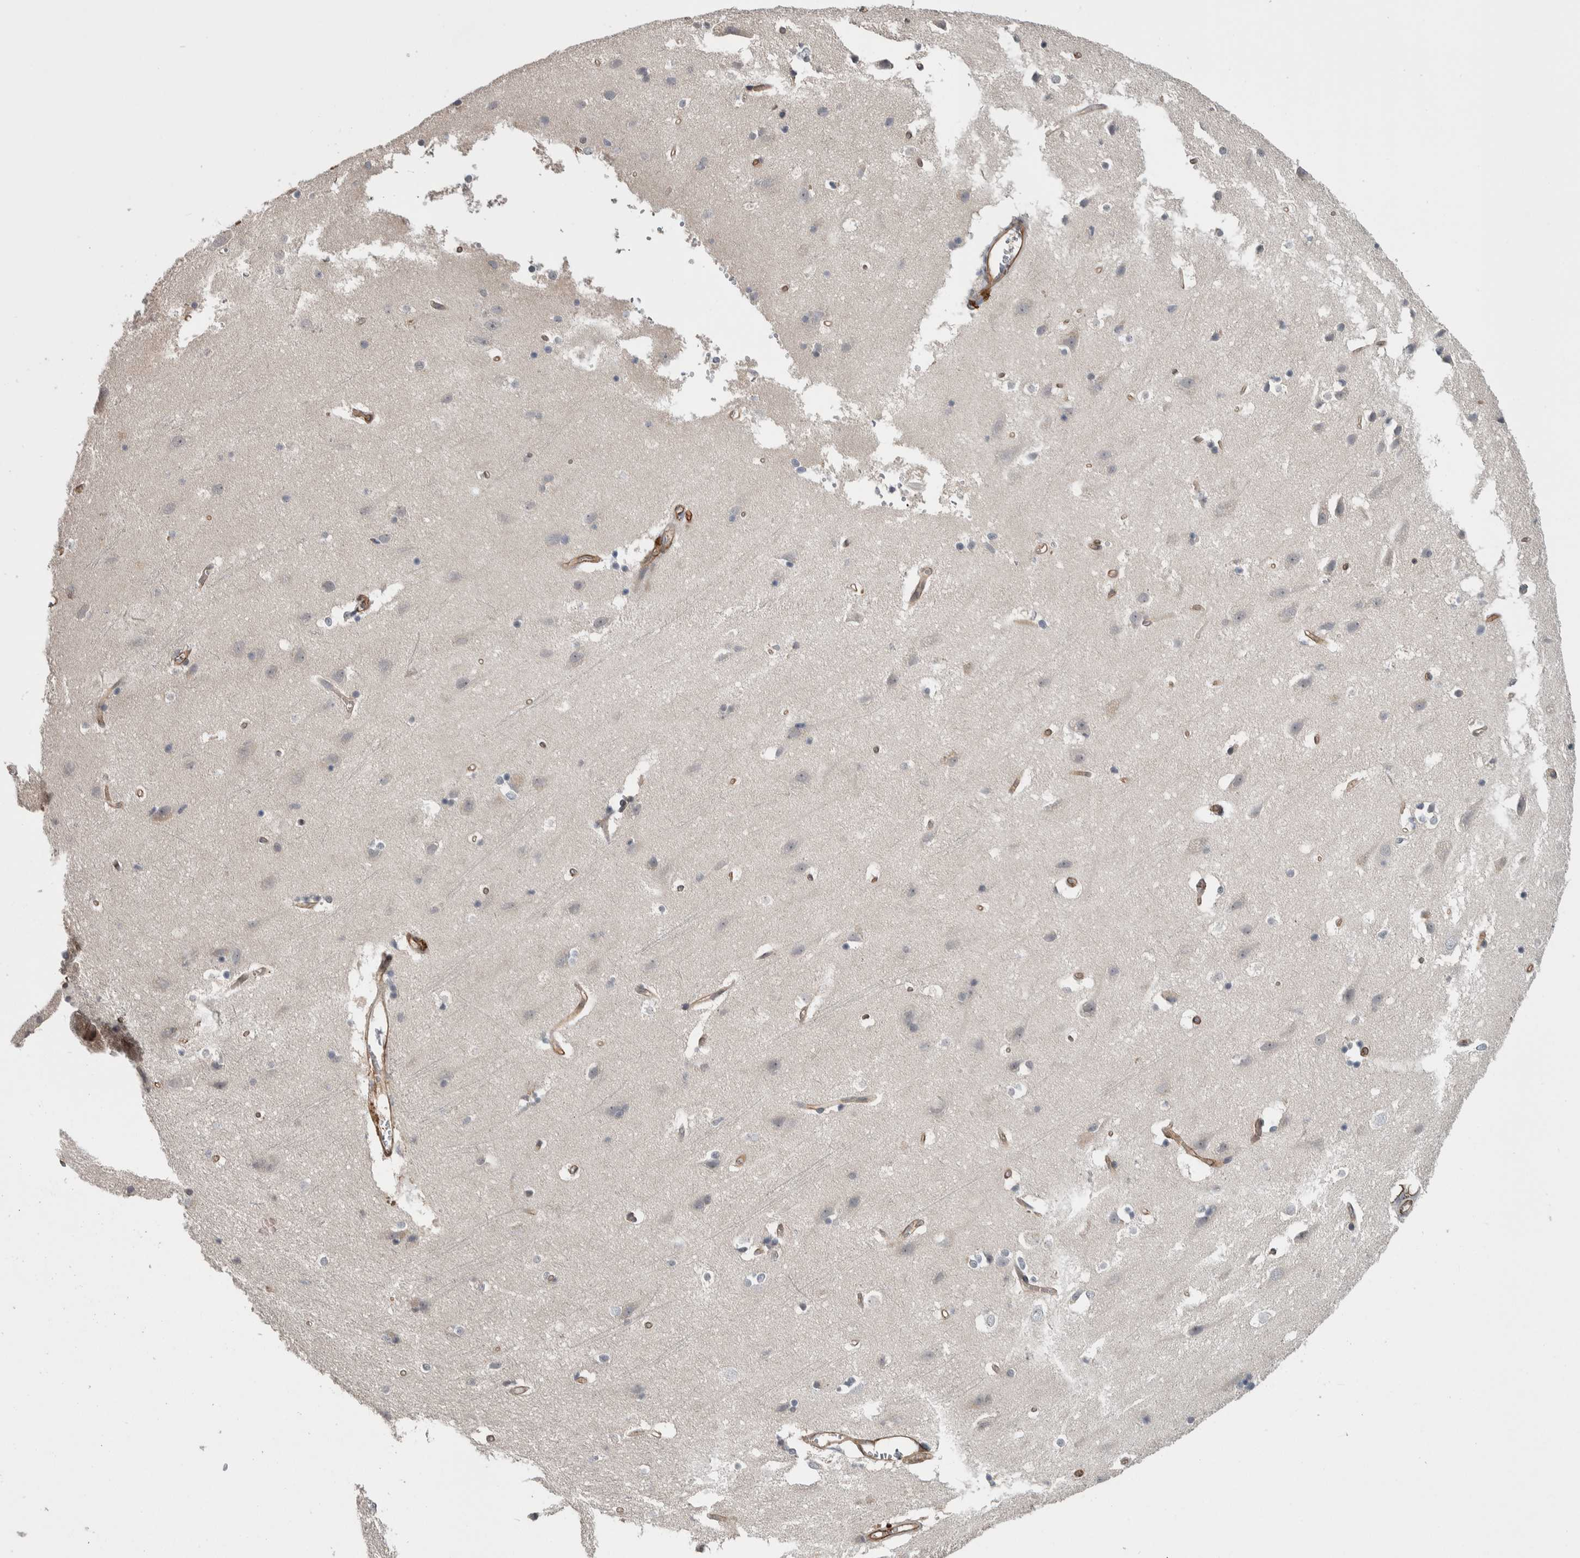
{"staining": {"intensity": "moderate", "quantity": ">75%", "location": "cytoplasmic/membranous,nuclear"}, "tissue": "cerebral cortex", "cell_type": "Endothelial cells", "image_type": "normal", "snomed": [{"axis": "morphology", "description": "Normal tissue, NOS"}, {"axis": "topography", "description": "Cerebral cortex"}], "caption": "Immunohistochemical staining of normal human cerebral cortex exhibits >75% levels of moderate cytoplasmic/membranous,nuclear protein expression in about >75% of endothelial cells.", "gene": "PRDM4", "patient": {"sex": "male", "age": 54}}